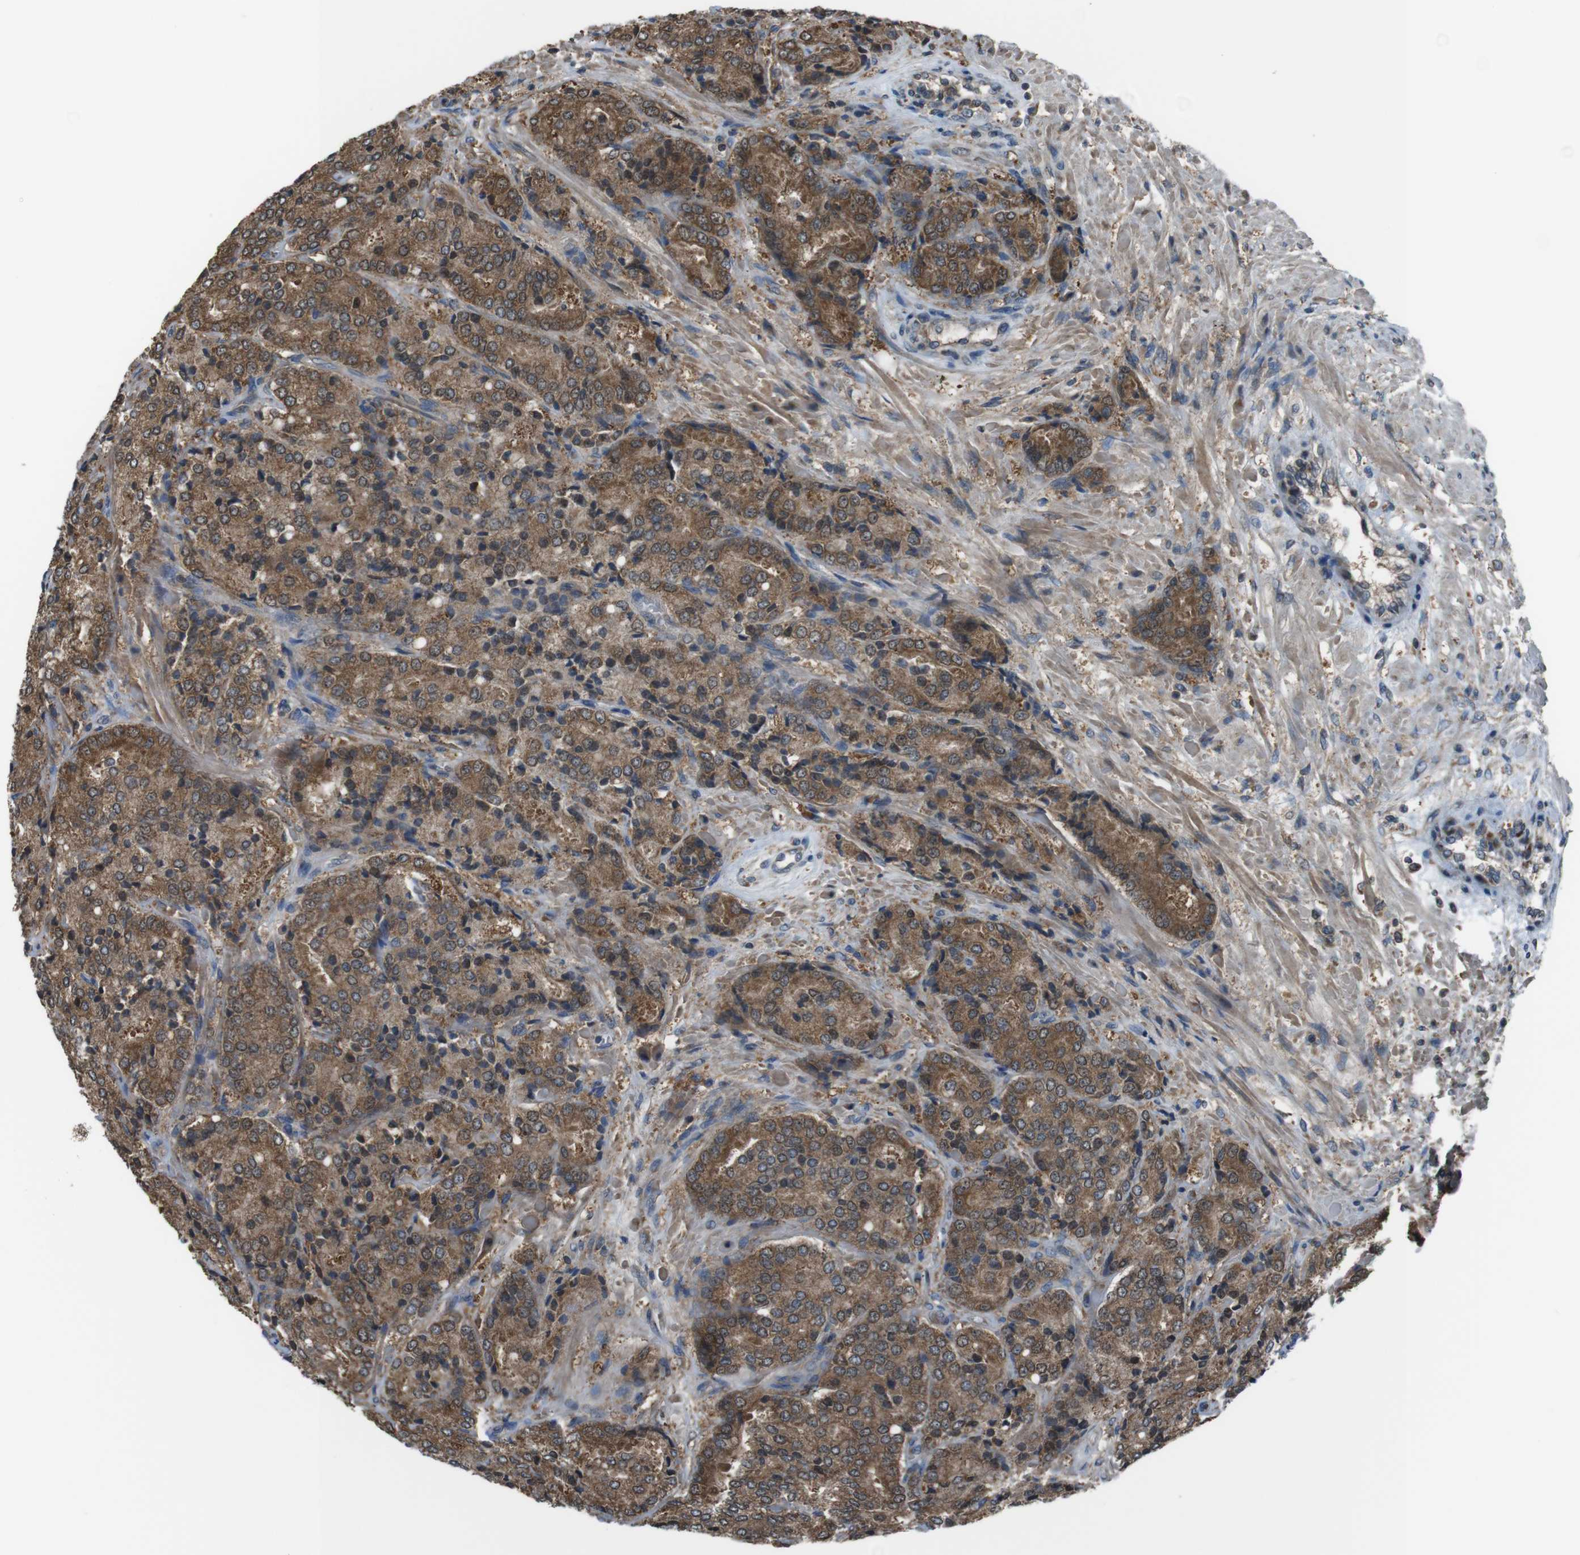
{"staining": {"intensity": "moderate", "quantity": ">75%", "location": "cytoplasmic/membranous"}, "tissue": "prostate cancer", "cell_type": "Tumor cells", "image_type": "cancer", "snomed": [{"axis": "morphology", "description": "Adenocarcinoma, High grade"}, {"axis": "topography", "description": "Prostate"}], "caption": "Immunohistochemical staining of adenocarcinoma (high-grade) (prostate) shows medium levels of moderate cytoplasmic/membranous protein staining in approximately >75% of tumor cells.", "gene": "SSR3", "patient": {"sex": "male", "age": 65}}